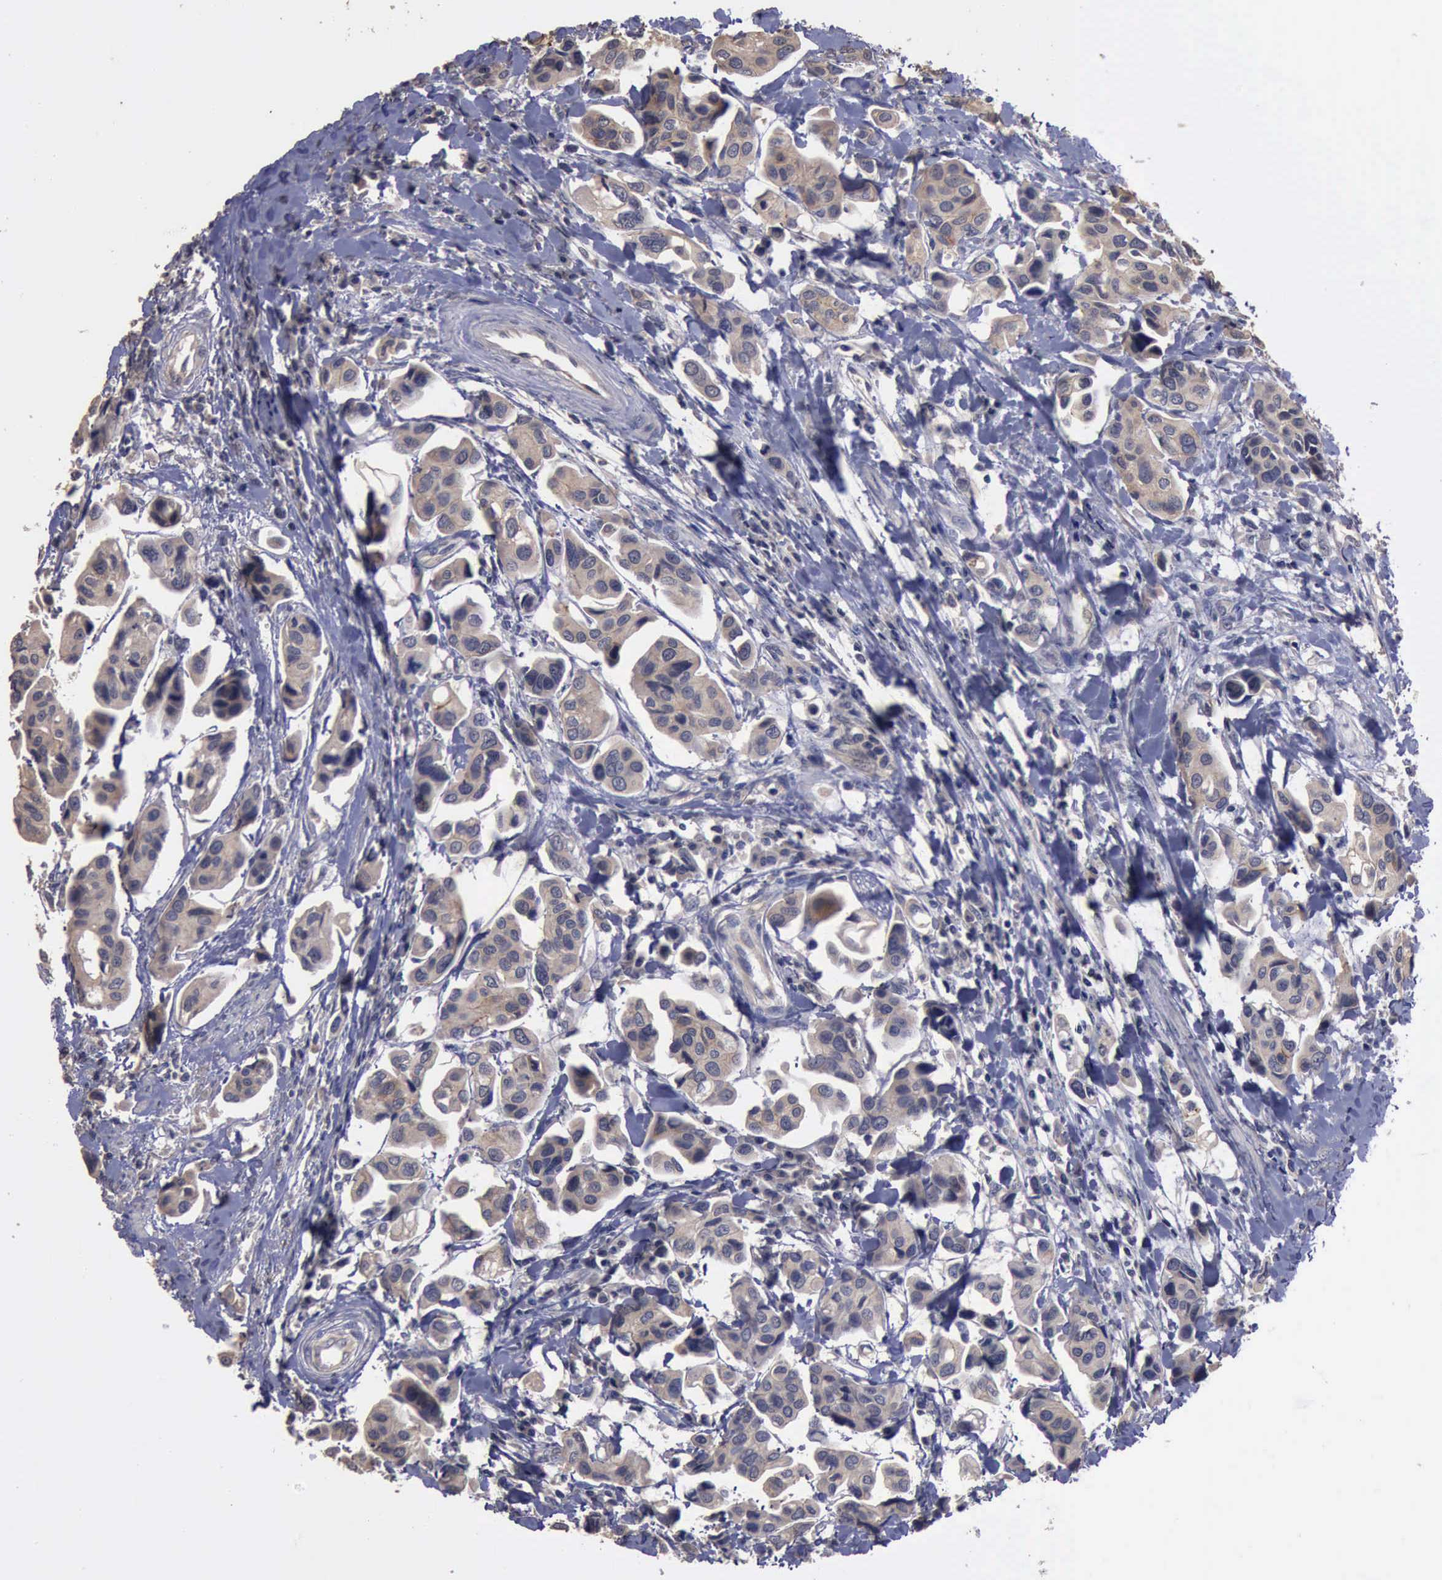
{"staining": {"intensity": "weak", "quantity": "25%-75%", "location": "cytoplasmic/membranous"}, "tissue": "urothelial cancer", "cell_type": "Tumor cells", "image_type": "cancer", "snomed": [{"axis": "morphology", "description": "Adenocarcinoma, NOS"}, {"axis": "topography", "description": "Urinary bladder"}], "caption": "Weak cytoplasmic/membranous protein expression is appreciated in about 25%-75% of tumor cells in urothelial cancer.", "gene": "CRKL", "patient": {"sex": "male", "age": 61}}